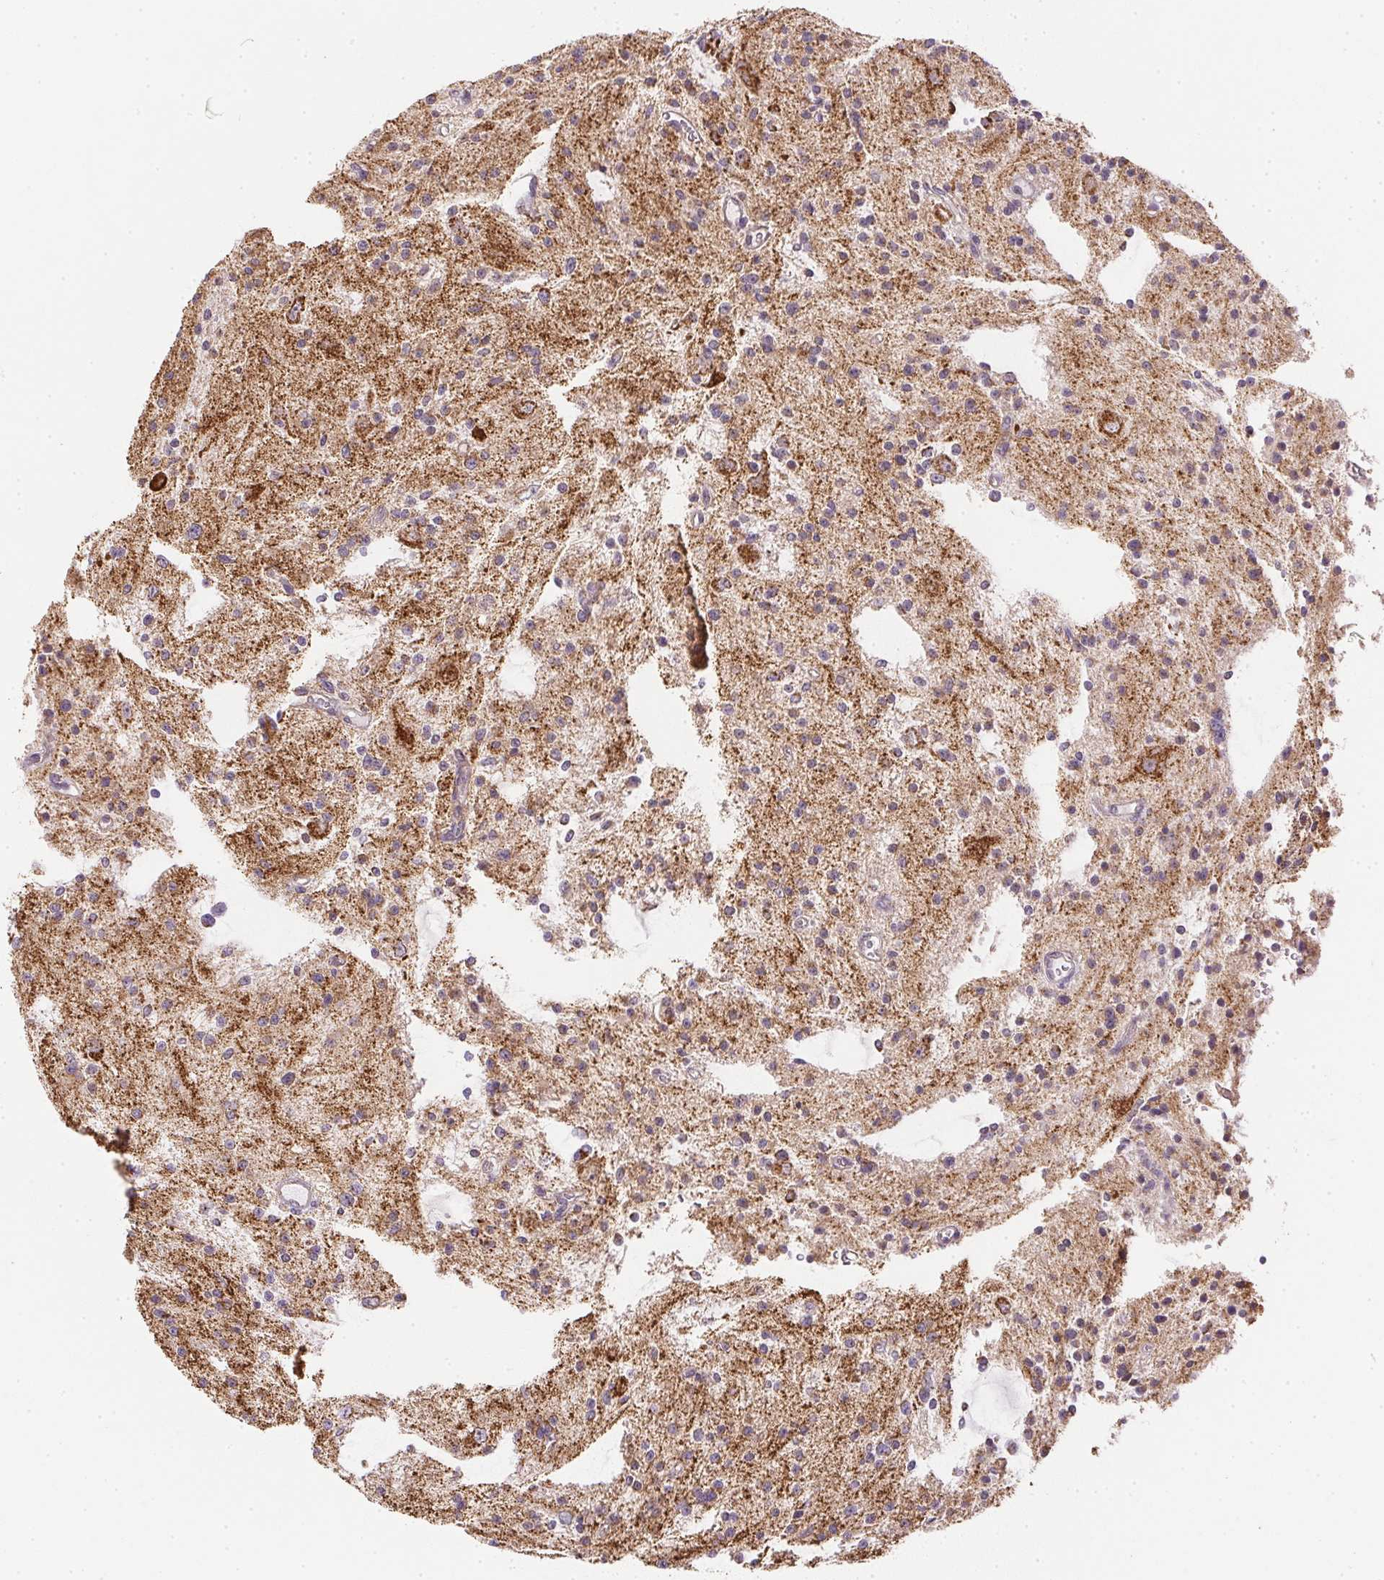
{"staining": {"intensity": "moderate", "quantity": "25%-75%", "location": "cytoplasmic/membranous"}, "tissue": "glioma", "cell_type": "Tumor cells", "image_type": "cancer", "snomed": [{"axis": "morphology", "description": "Glioma, malignant, Low grade"}, {"axis": "topography", "description": "Brain"}], "caption": "Low-grade glioma (malignant) was stained to show a protein in brown. There is medium levels of moderate cytoplasmic/membranous positivity in approximately 25%-75% of tumor cells.", "gene": "MAPK11", "patient": {"sex": "male", "age": 43}}